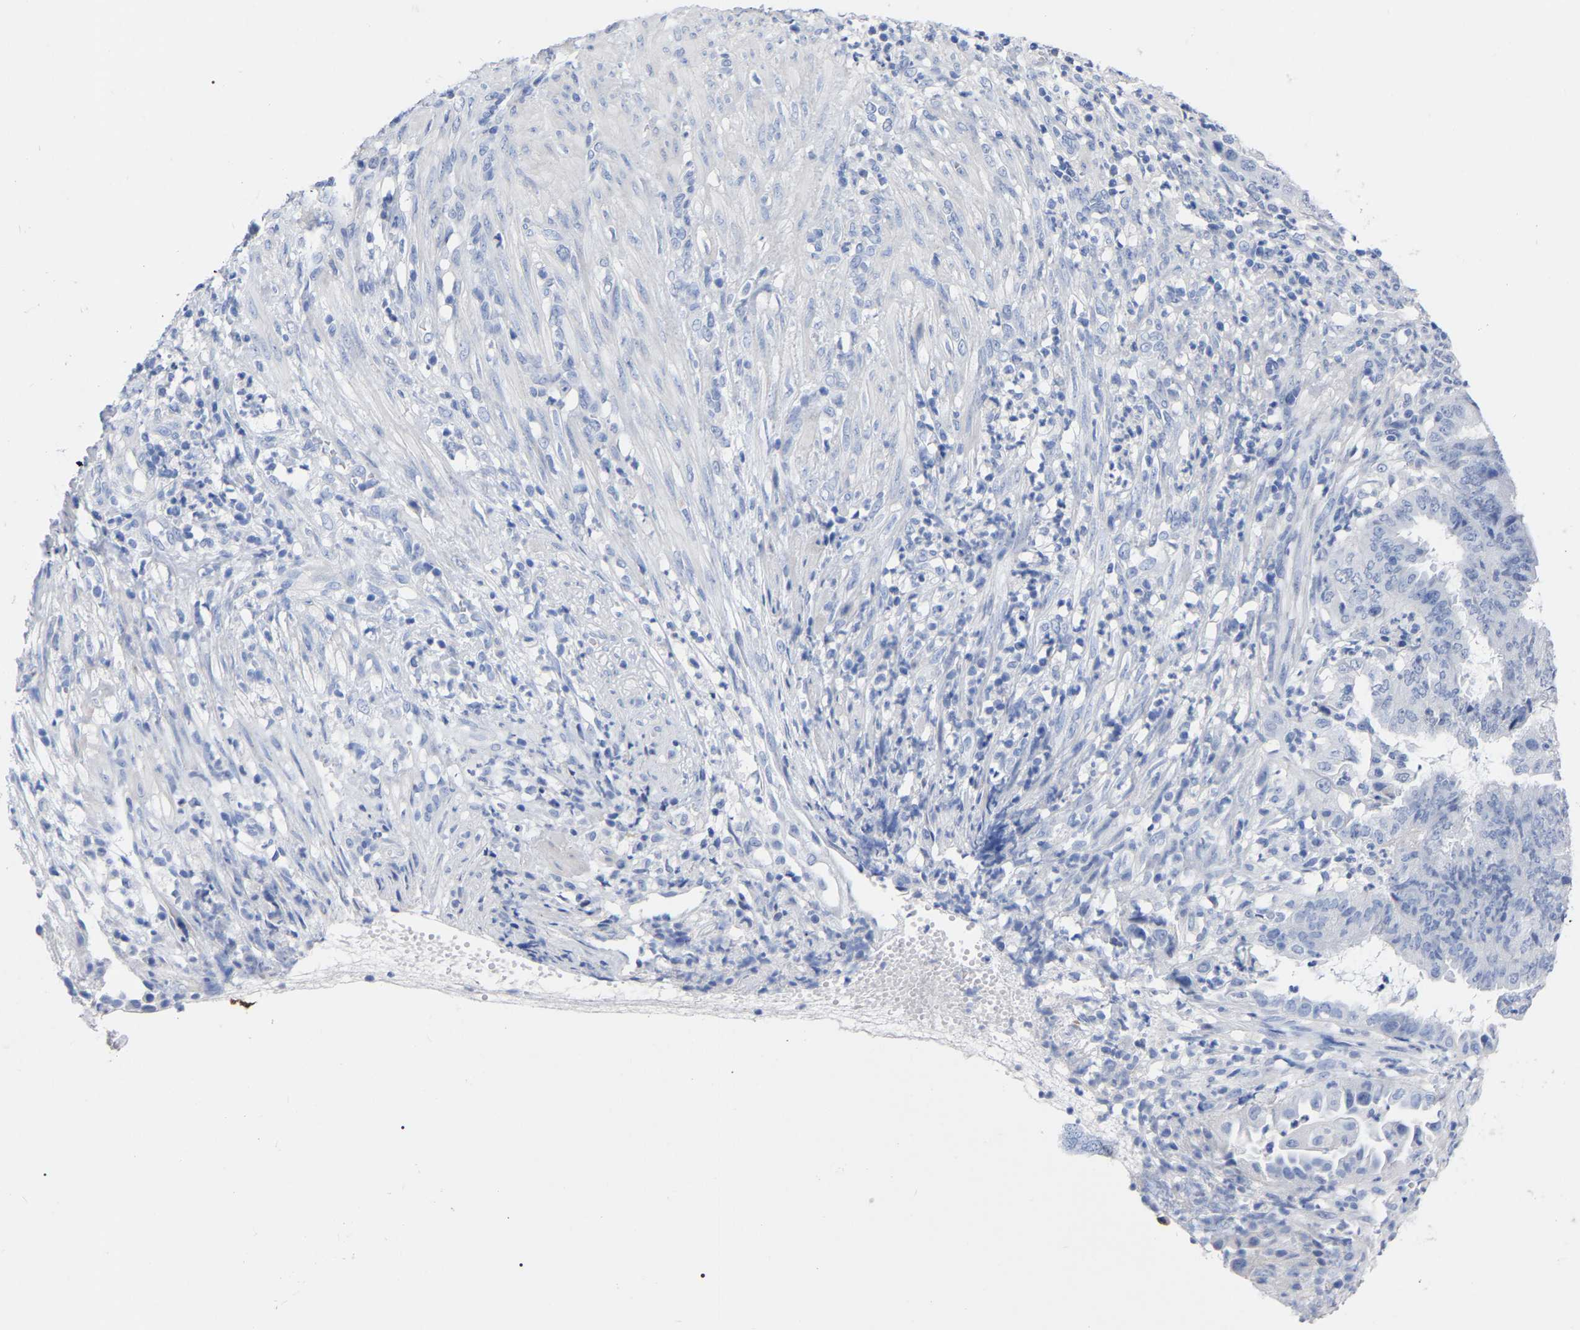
{"staining": {"intensity": "negative", "quantity": "none", "location": "none"}, "tissue": "endometrial cancer", "cell_type": "Tumor cells", "image_type": "cancer", "snomed": [{"axis": "morphology", "description": "Adenocarcinoma, NOS"}, {"axis": "topography", "description": "Endometrium"}], "caption": "Endometrial adenocarcinoma was stained to show a protein in brown. There is no significant expression in tumor cells.", "gene": "ANXA13", "patient": {"sex": "female", "age": 51}}